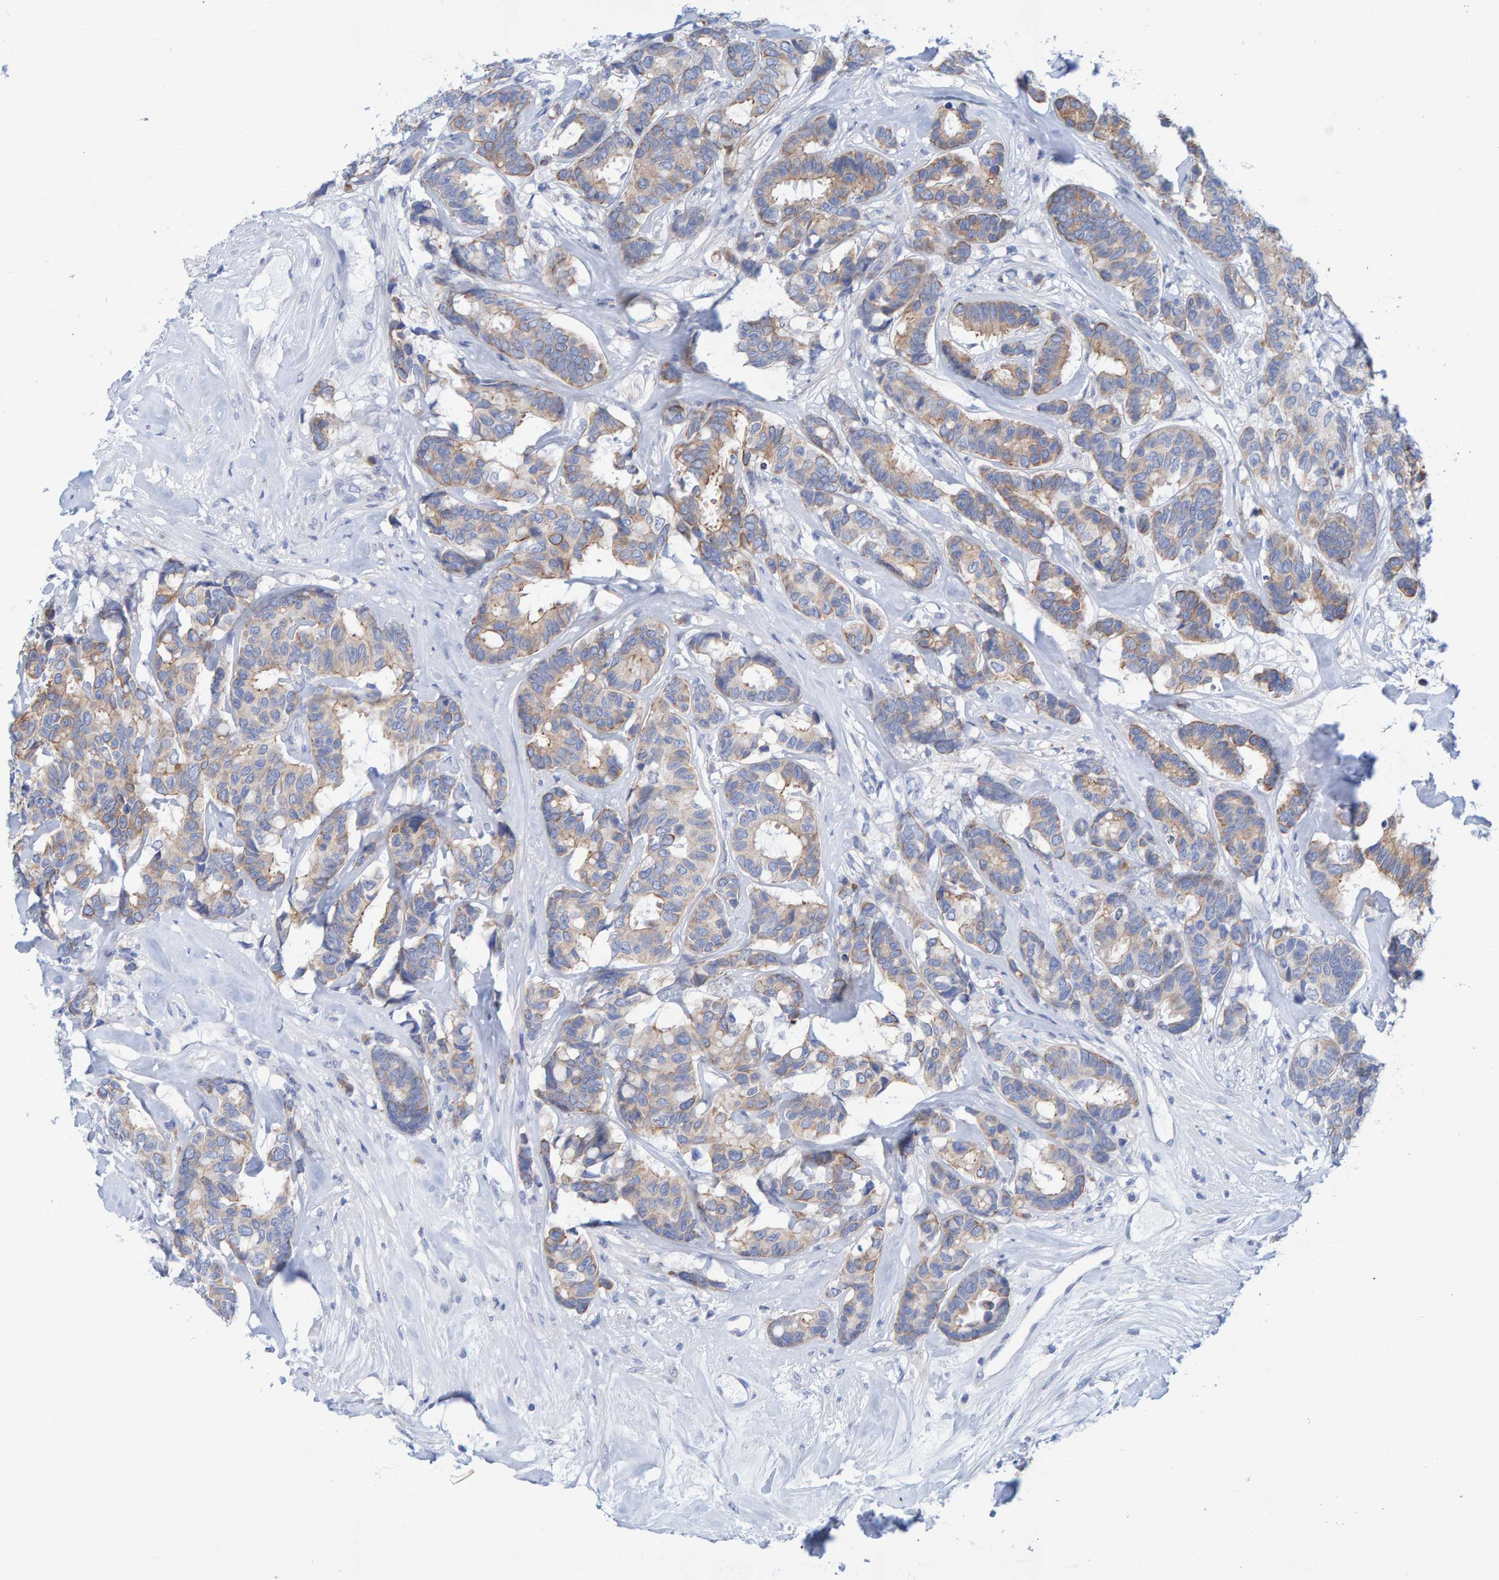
{"staining": {"intensity": "moderate", "quantity": "25%-75%", "location": "cytoplasmic/membranous"}, "tissue": "breast cancer", "cell_type": "Tumor cells", "image_type": "cancer", "snomed": [{"axis": "morphology", "description": "Duct carcinoma"}, {"axis": "topography", "description": "Breast"}], "caption": "This is a histology image of immunohistochemistry staining of breast cancer (infiltrating ductal carcinoma), which shows moderate expression in the cytoplasmic/membranous of tumor cells.", "gene": "JAKMIP3", "patient": {"sex": "female", "age": 87}}